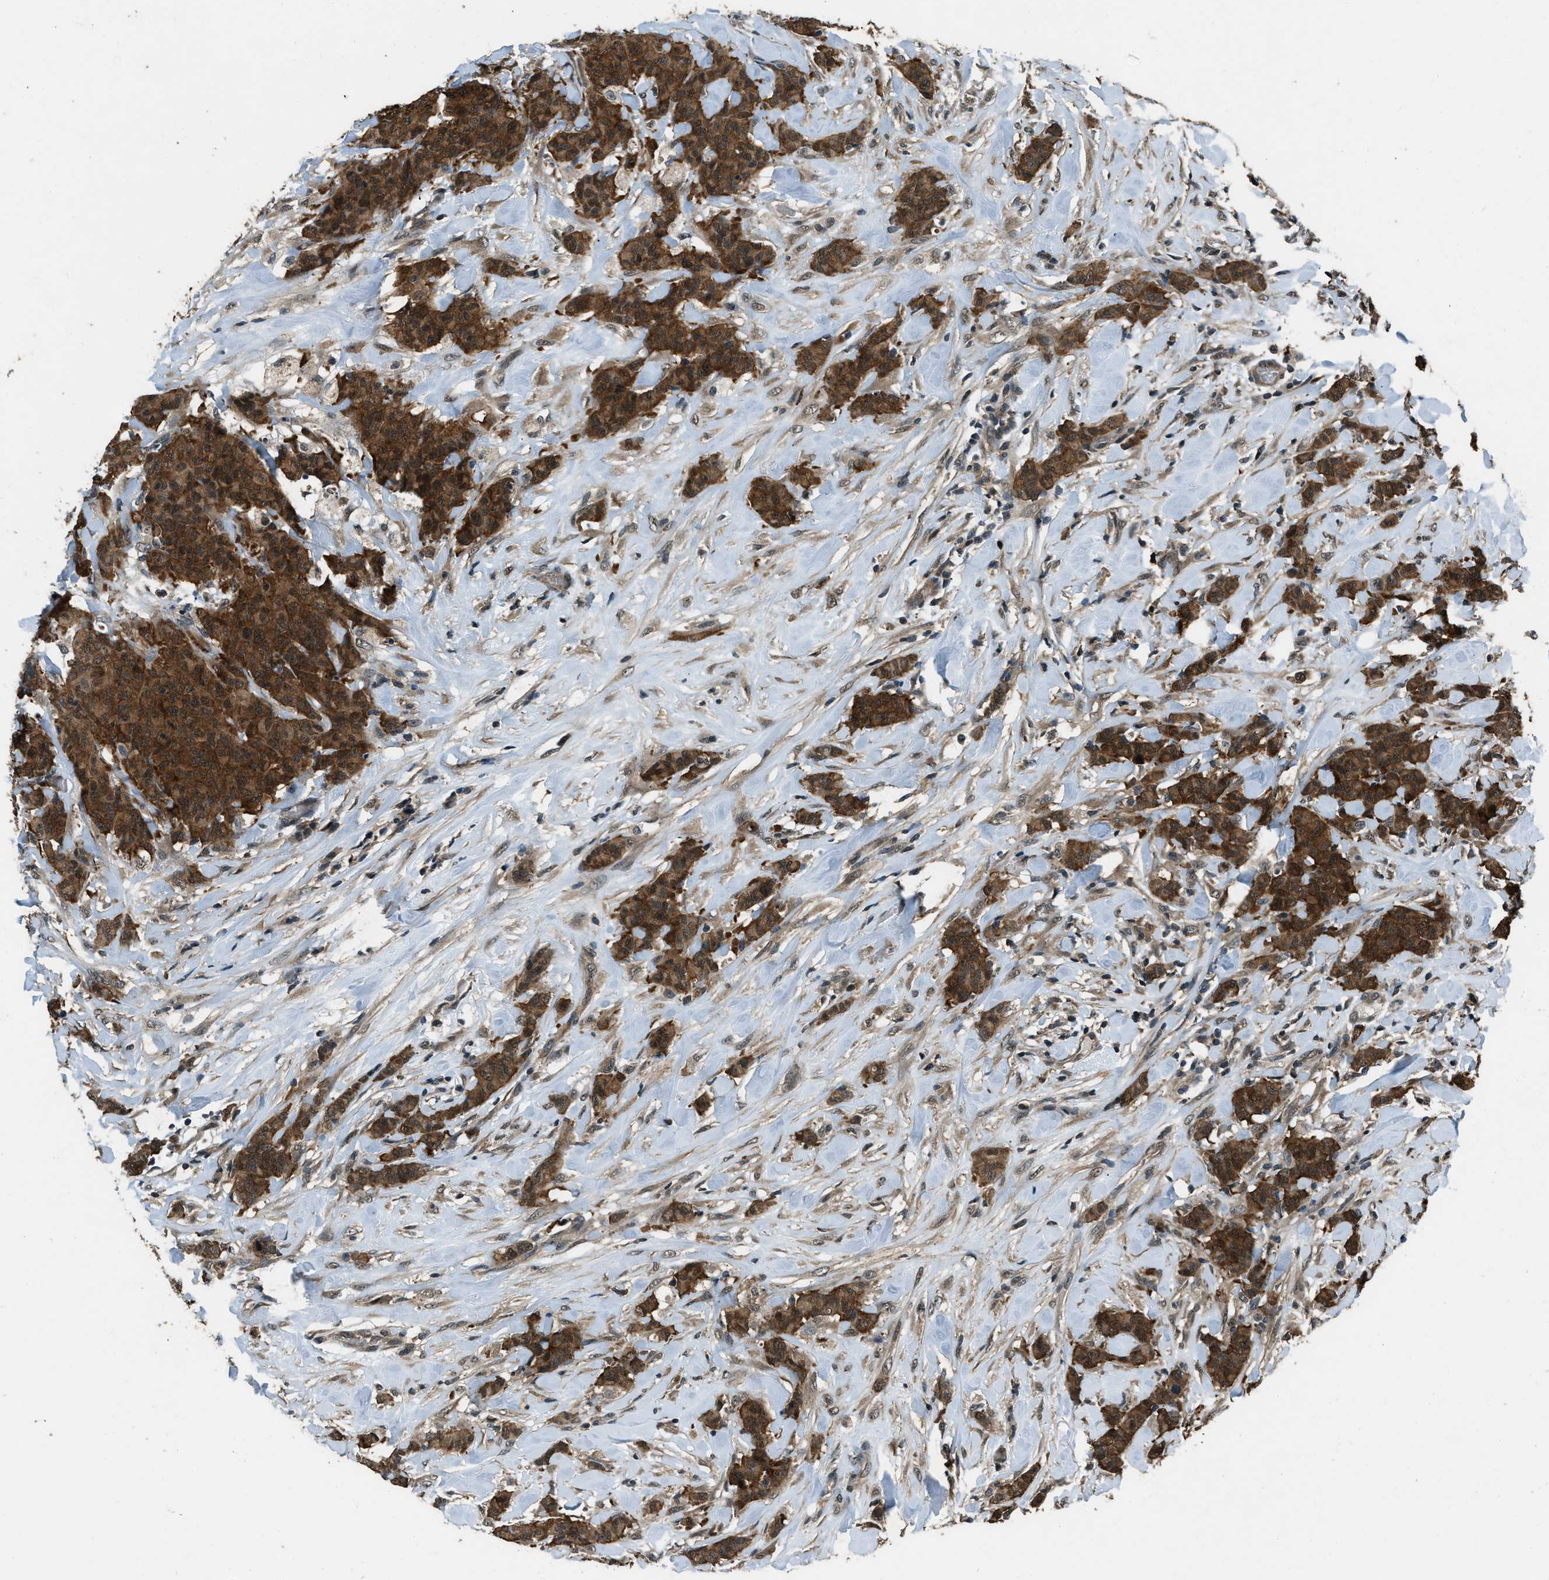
{"staining": {"intensity": "strong", "quantity": ">75%", "location": "cytoplasmic/membranous"}, "tissue": "breast cancer", "cell_type": "Tumor cells", "image_type": "cancer", "snomed": [{"axis": "morphology", "description": "Normal tissue, NOS"}, {"axis": "morphology", "description": "Duct carcinoma"}, {"axis": "topography", "description": "Breast"}], "caption": "Strong cytoplasmic/membranous staining is present in about >75% of tumor cells in breast cancer (infiltrating ductal carcinoma). (IHC, brightfield microscopy, high magnification).", "gene": "NUDCD3", "patient": {"sex": "female", "age": 40}}